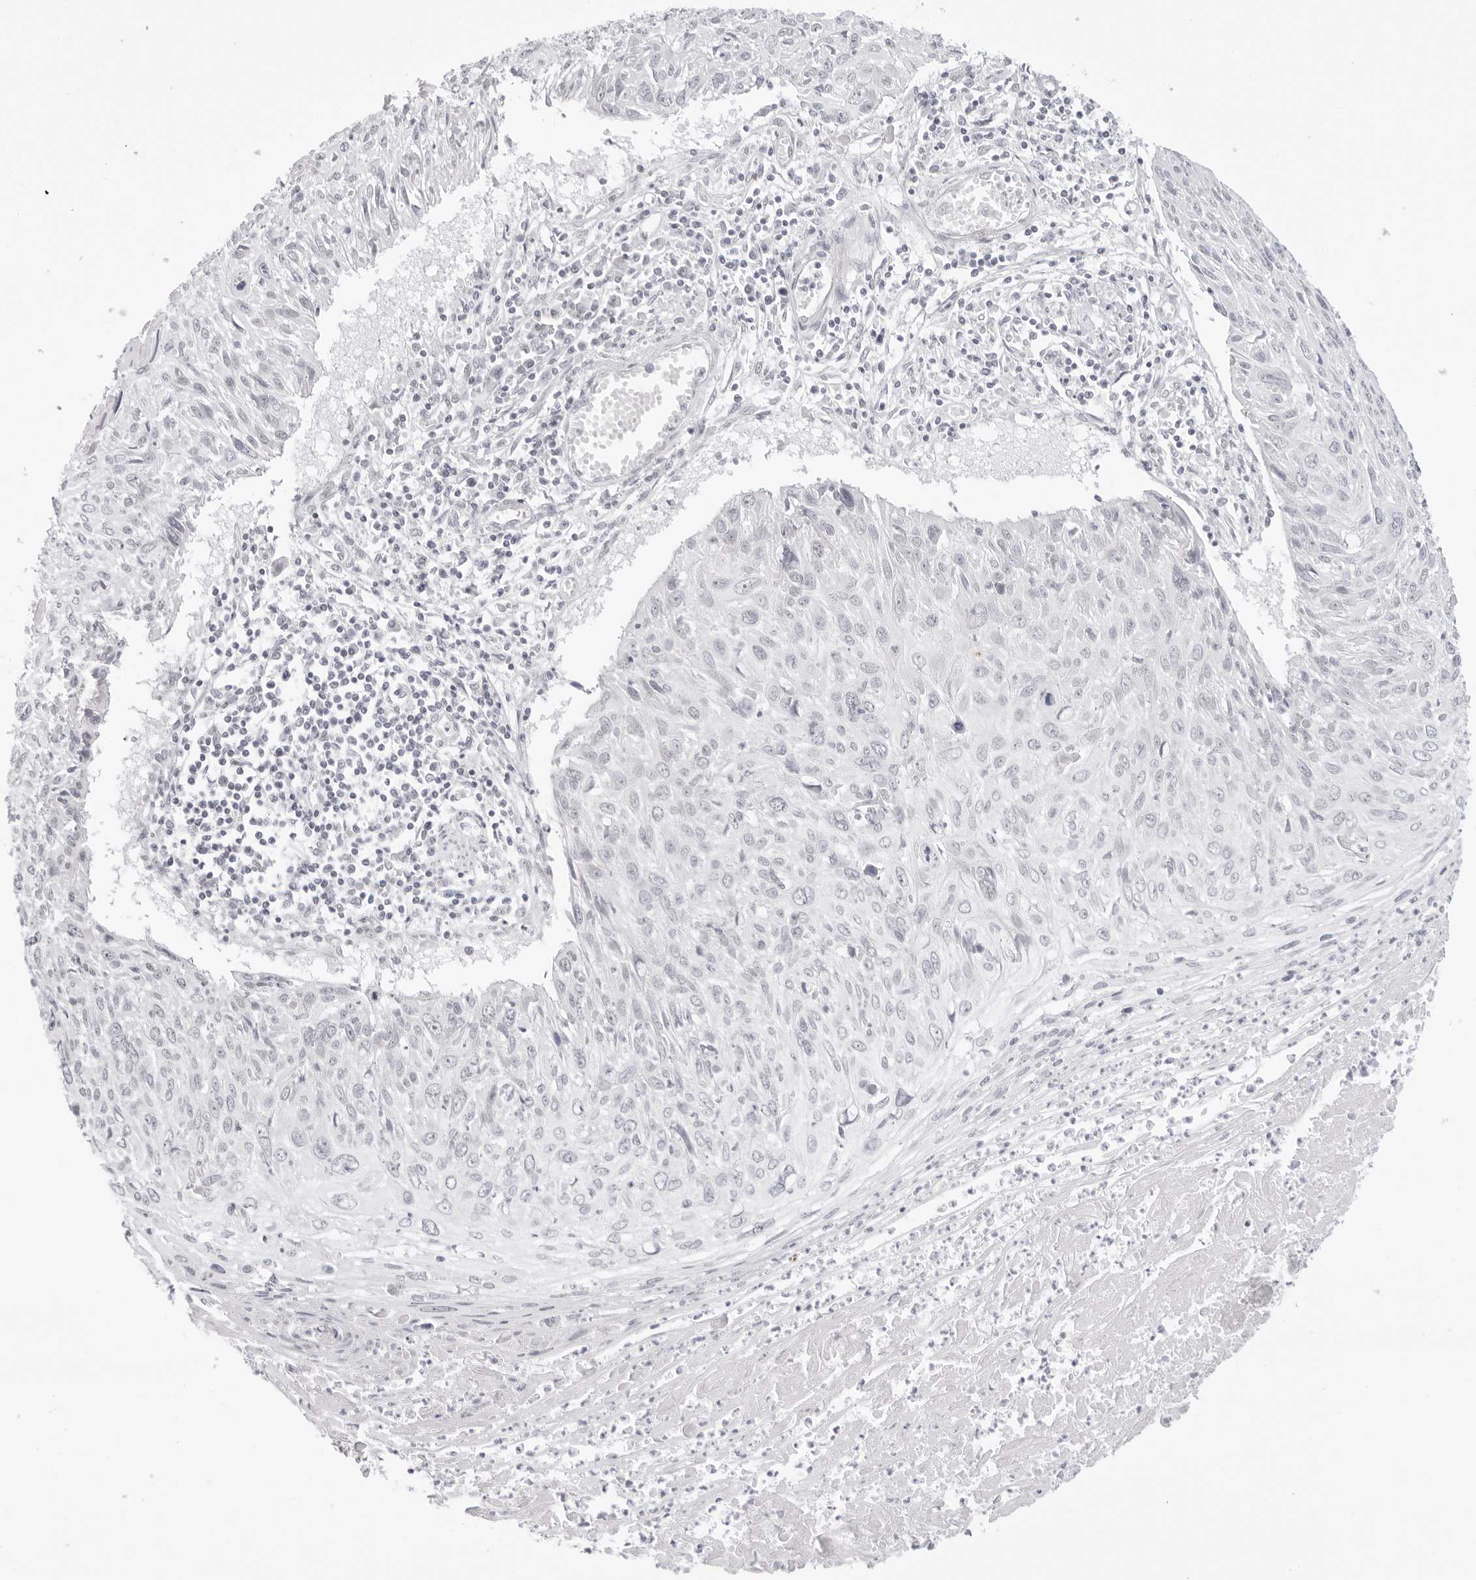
{"staining": {"intensity": "negative", "quantity": "none", "location": "none"}, "tissue": "cervical cancer", "cell_type": "Tumor cells", "image_type": "cancer", "snomed": [{"axis": "morphology", "description": "Squamous cell carcinoma, NOS"}, {"axis": "topography", "description": "Cervix"}], "caption": "A micrograph of human cervical squamous cell carcinoma is negative for staining in tumor cells.", "gene": "MED18", "patient": {"sex": "female", "age": 51}}